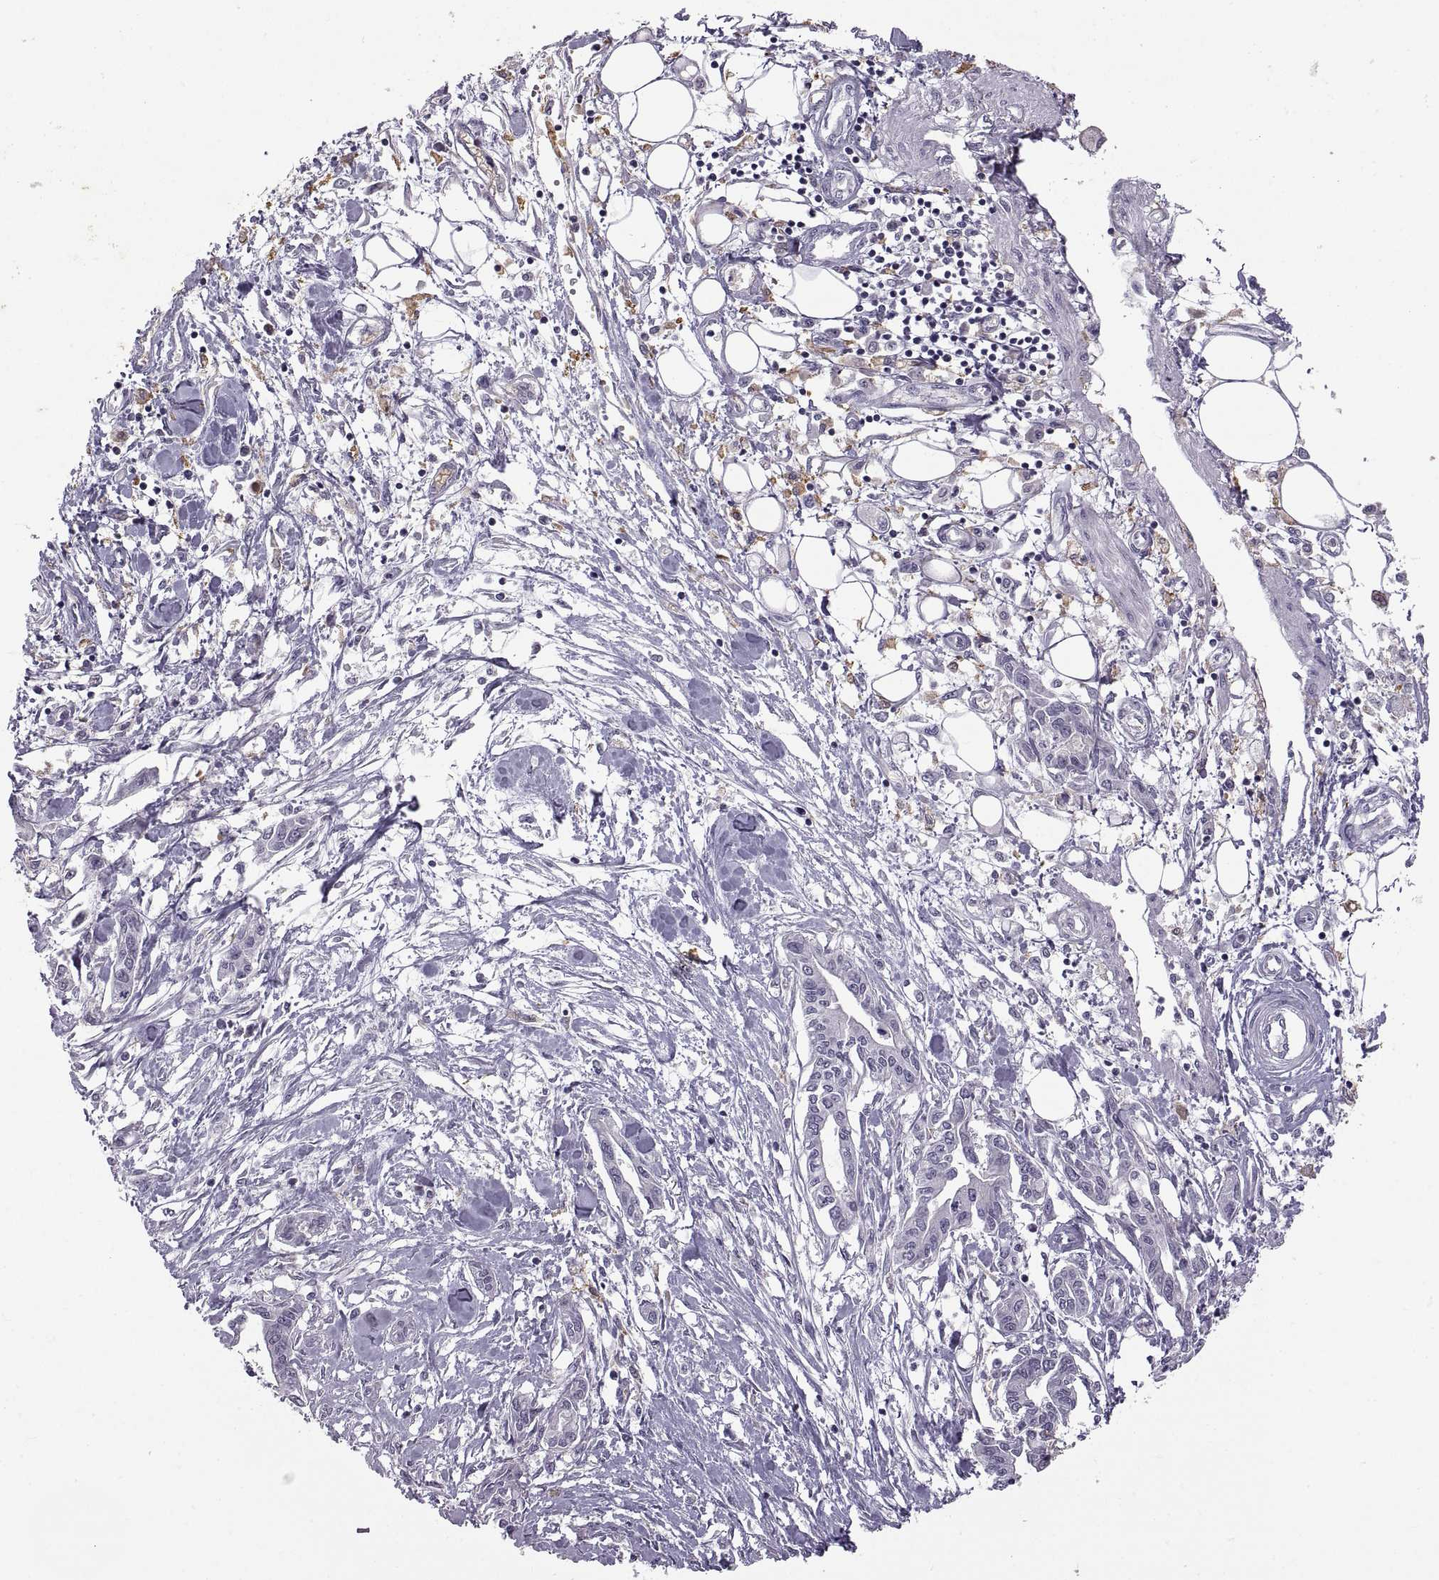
{"staining": {"intensity": "negative", "quantity": "none", "location": "none"}, "tissue": "pancreatic cancer", "cell_type": "Tumor cells", "image_type": "cancer", "snomed": [{"axis": "morphology", "description": "Adenocarcinoma, NOS"}, {"axis": "topography", "description": "Pancreas"}], "caption": "Histopathology image shows no significant protein expression in tumor cells of pancreatic cancer (adenocarcinoma).", "gene": "MEIOC", "patient": {"sex": "male", "age": 60}}